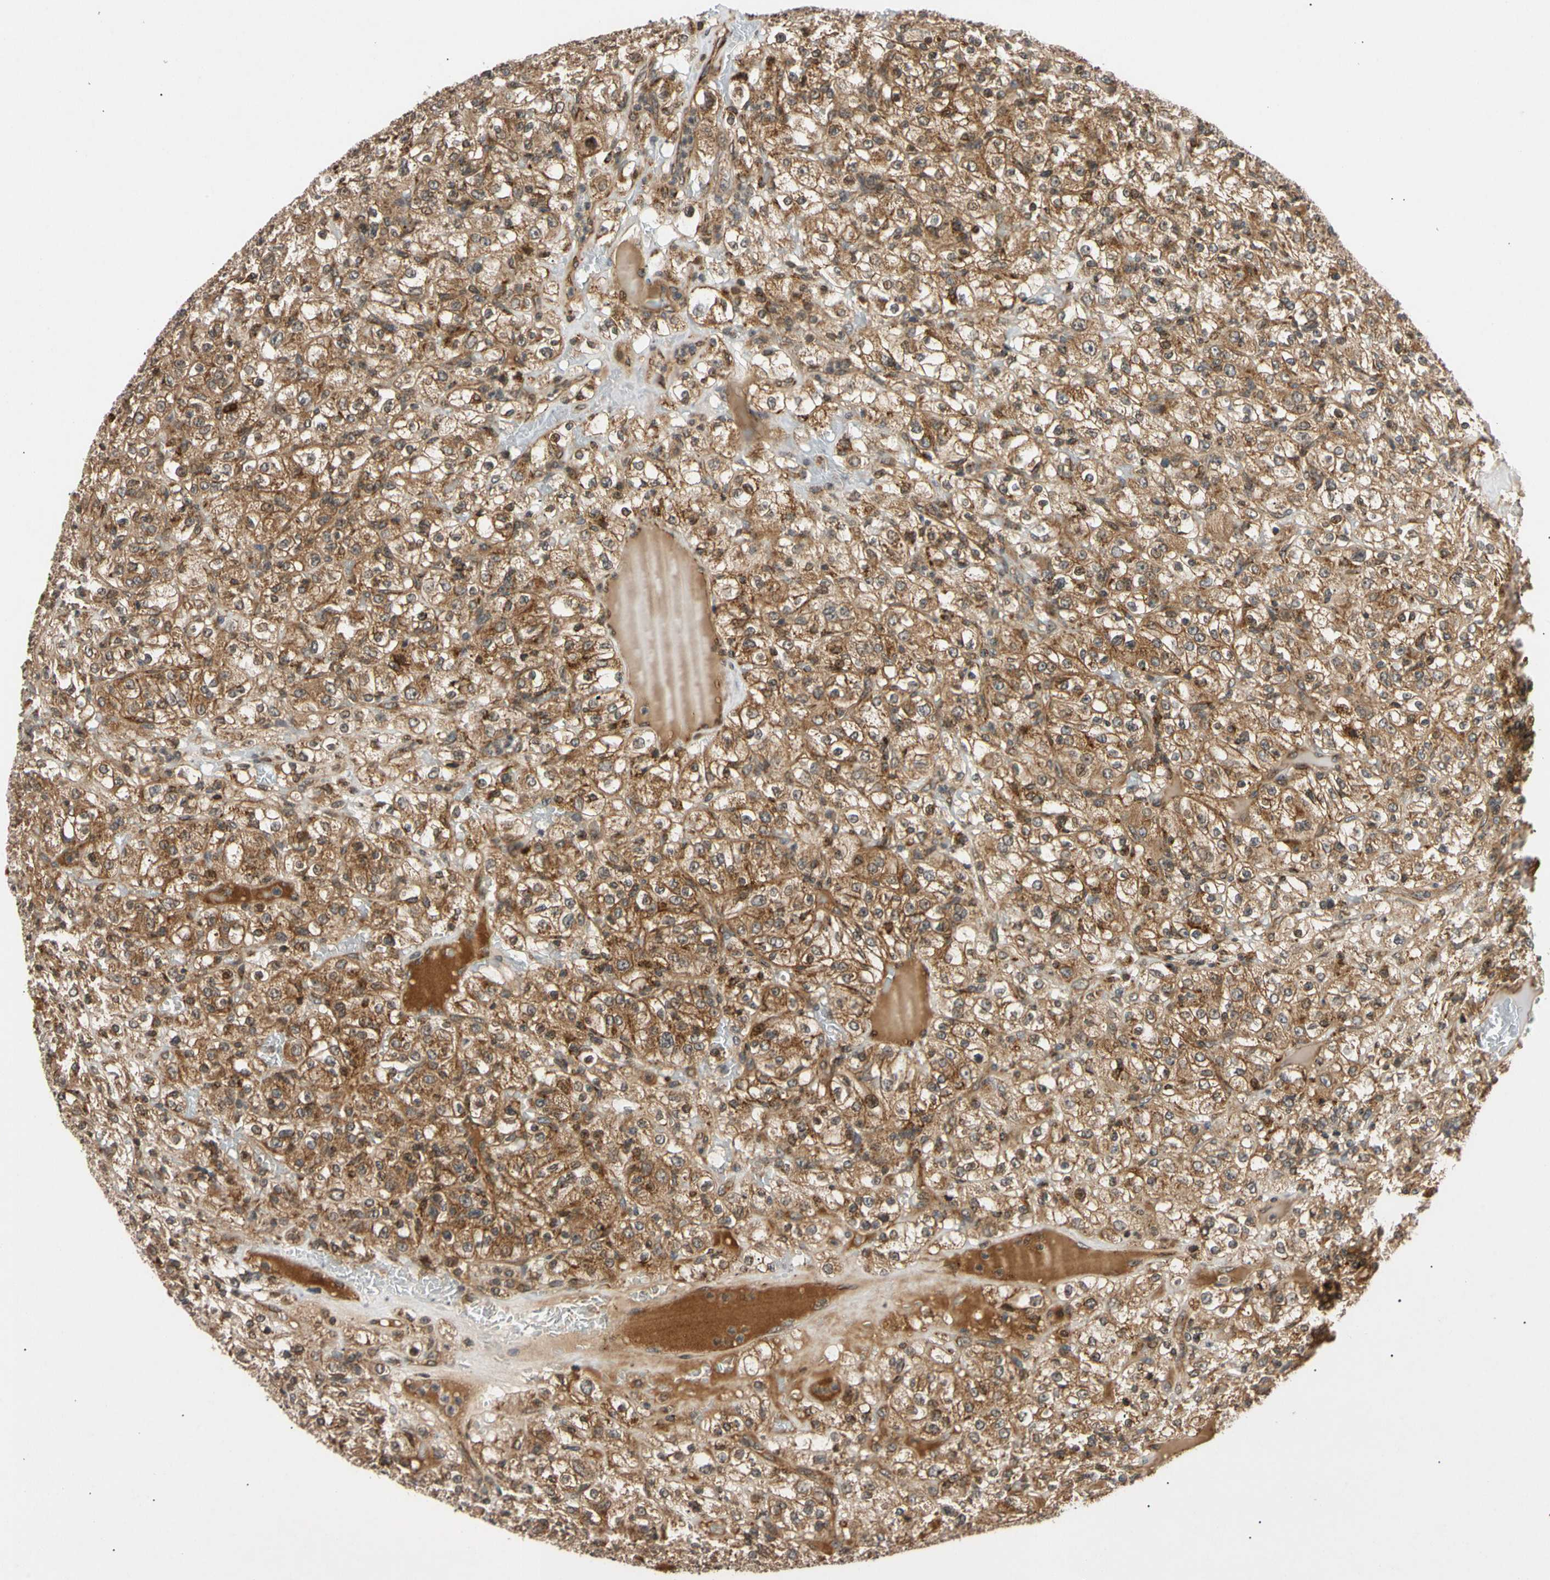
{"staining": {"intensity": "strong", "quantity": ">75%", "location": "cytoplasmic/membranous,nuclear"}, "tissue": "renal cancer", "cell_type": "Tumor cells", "image_type": "cancer", "snomed": [{"axis": "morphology", "description": "Normal tissue, NOS"}, {"axis": "morphology", "description": "Adenocarcinoma, NOS"}, {"axis": "topography", "description": "Kidney"}], "caption": "Immunohistochemical staining of human renal cancer (adenocarcinoma) reveals high levels of strong cytoplasmic/membranous and nuclear staining in about >75% of tumor cells.", "gene": "MRPS22", "patient": {"sex": "female", "age": 72}}